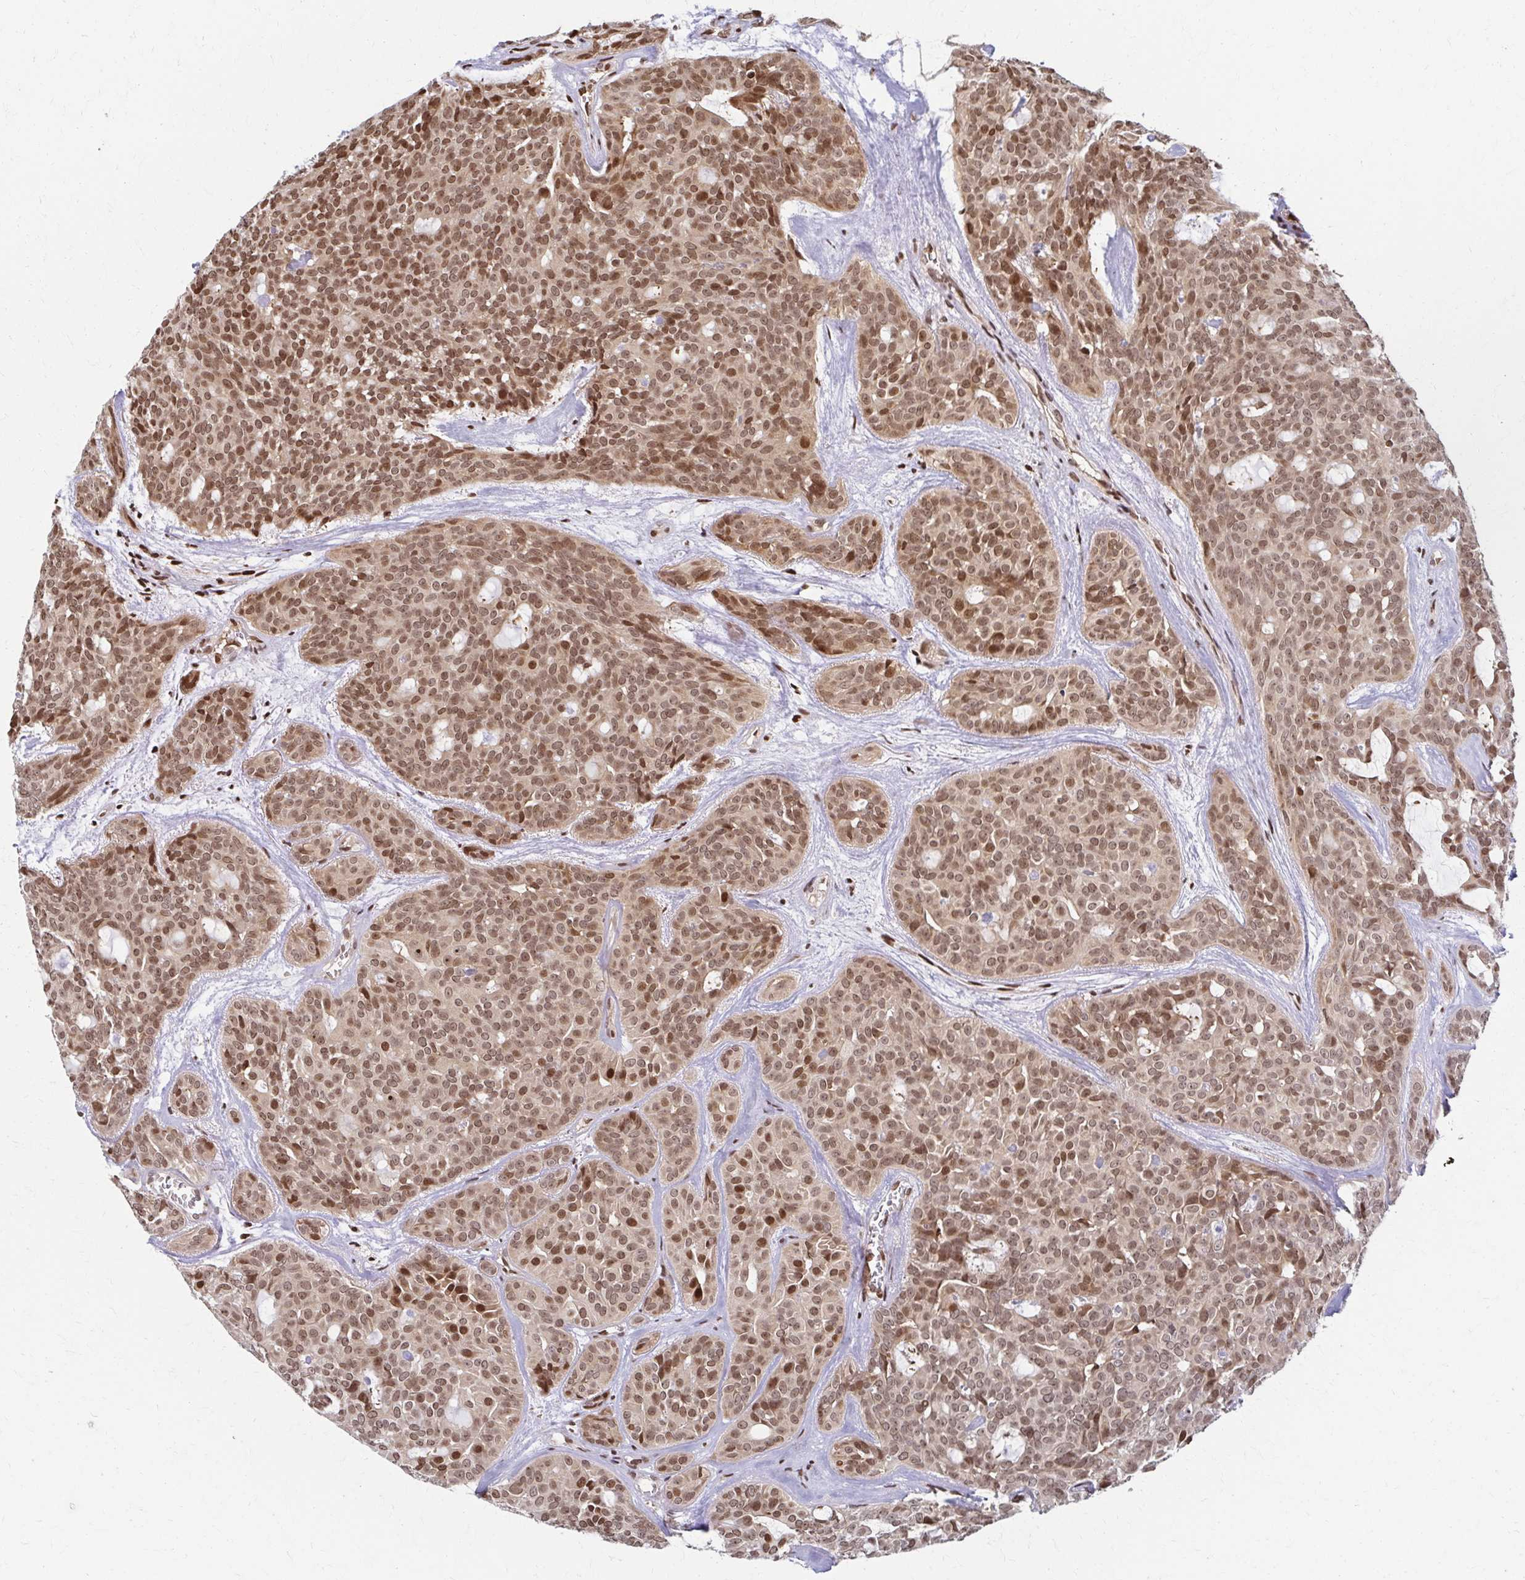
{"staining": {"intensity": "moderate", "quantity": ">75%", "location": "nuclear"}, "tissue": "head and neck cancer", "cell_type": "Tumor cells", "image_type": "cancer", "snomed": [{"axis": "morphology", "description": "Adenocarcinoma, NOS"}, {"axis": "topography", "description": "Head-Neck"}], "caption": "Head and neck cancer was stained to show a protein in brown. There is medium levels of moderate nuclear positivity in approximately >75% of tumor cells. (DAB (3,3'-diaminobenzidine) IHC, brown staining for protein, blue staining for nuclei).", "gene": "PSMD7", "patient": {"sex": "male", "age": 66}}